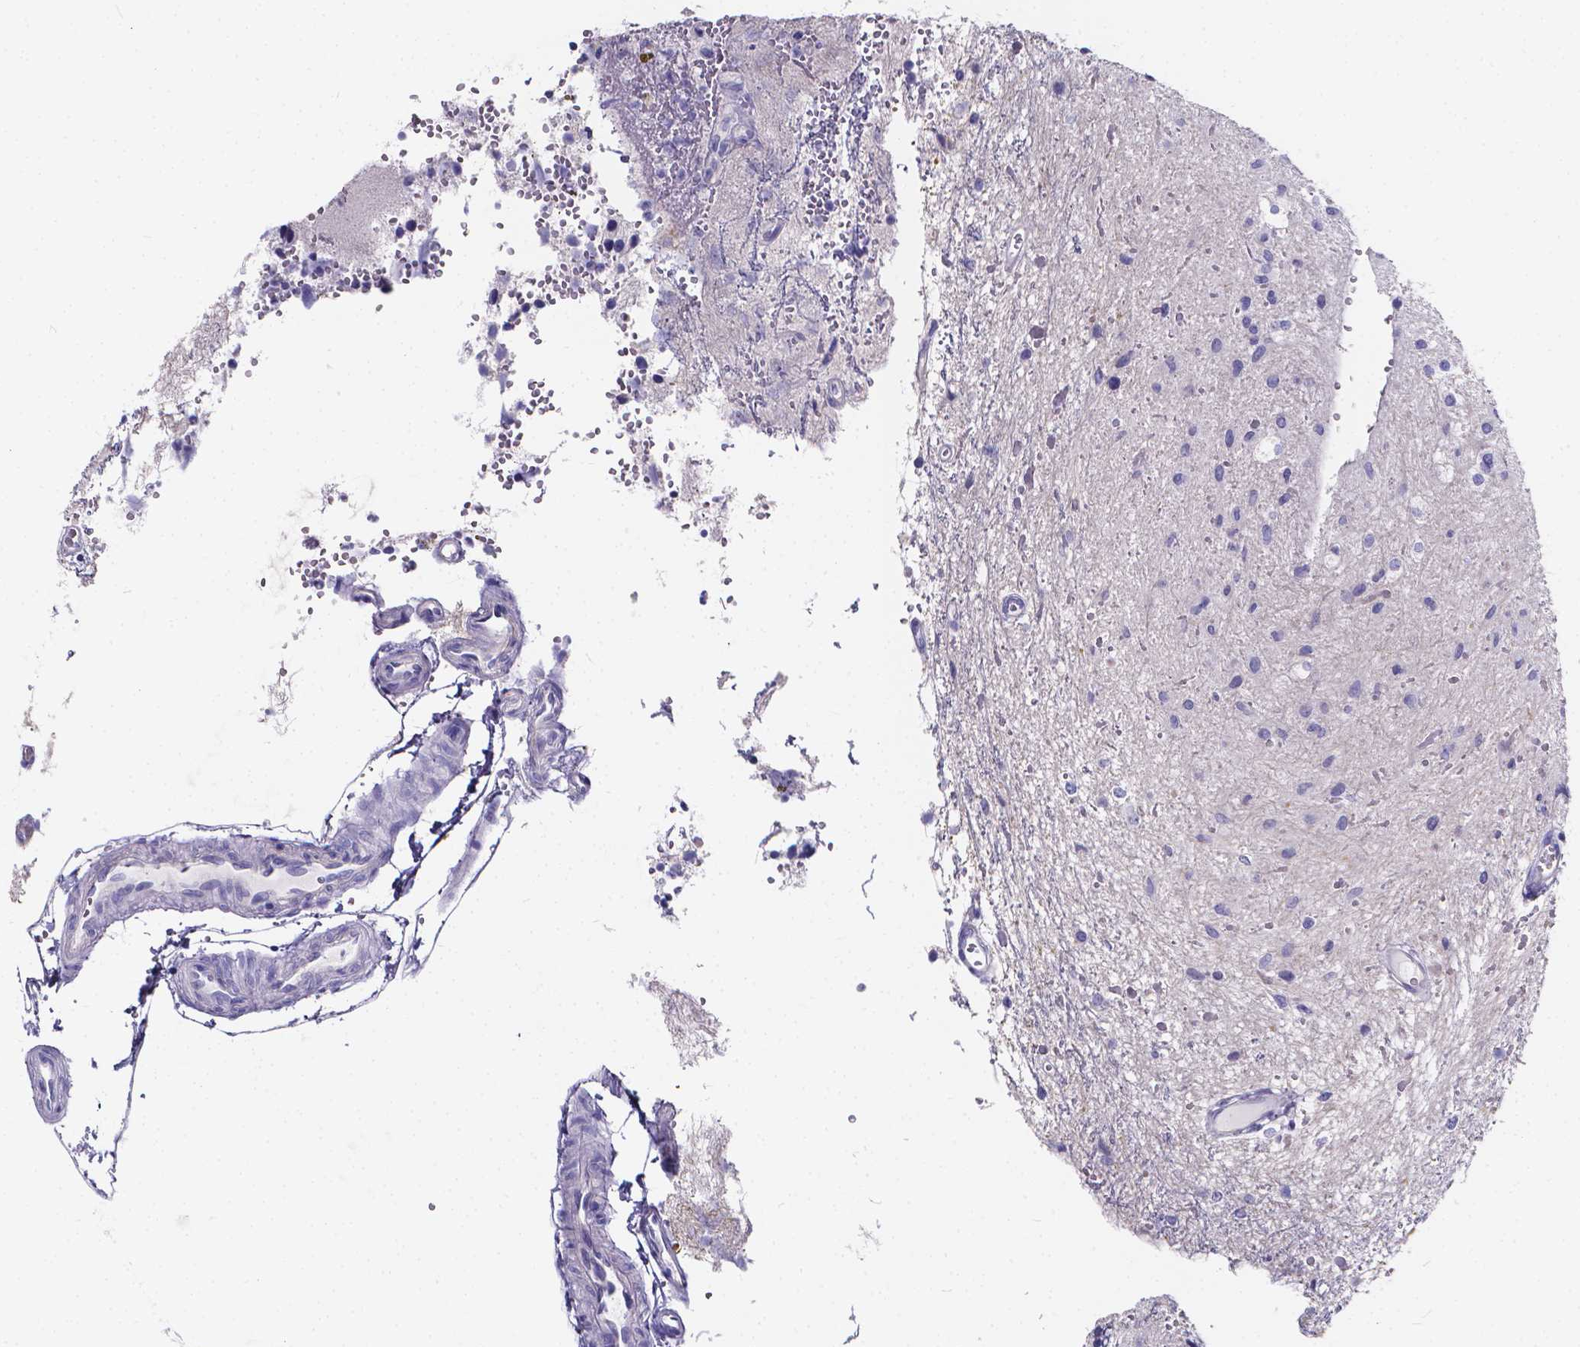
{"staining": {"intensity": "negative", "quantity": "none", "location": "none"}, "tissue": "glioma", "cell_type": "Tumor cells", "image_type": "cancer", "snomed": [{"axis": "morphology", "description": "Glioma, malignant, Low grade"}, {"axis": "topography", "description": "Cerebellum"}], "caption": "Protein analysis of malignant glioma (low-grade) shows no significant positivity in tumor cells.", "gene": "SPEF2", "patient": {"sex": "female", "age": 14}}